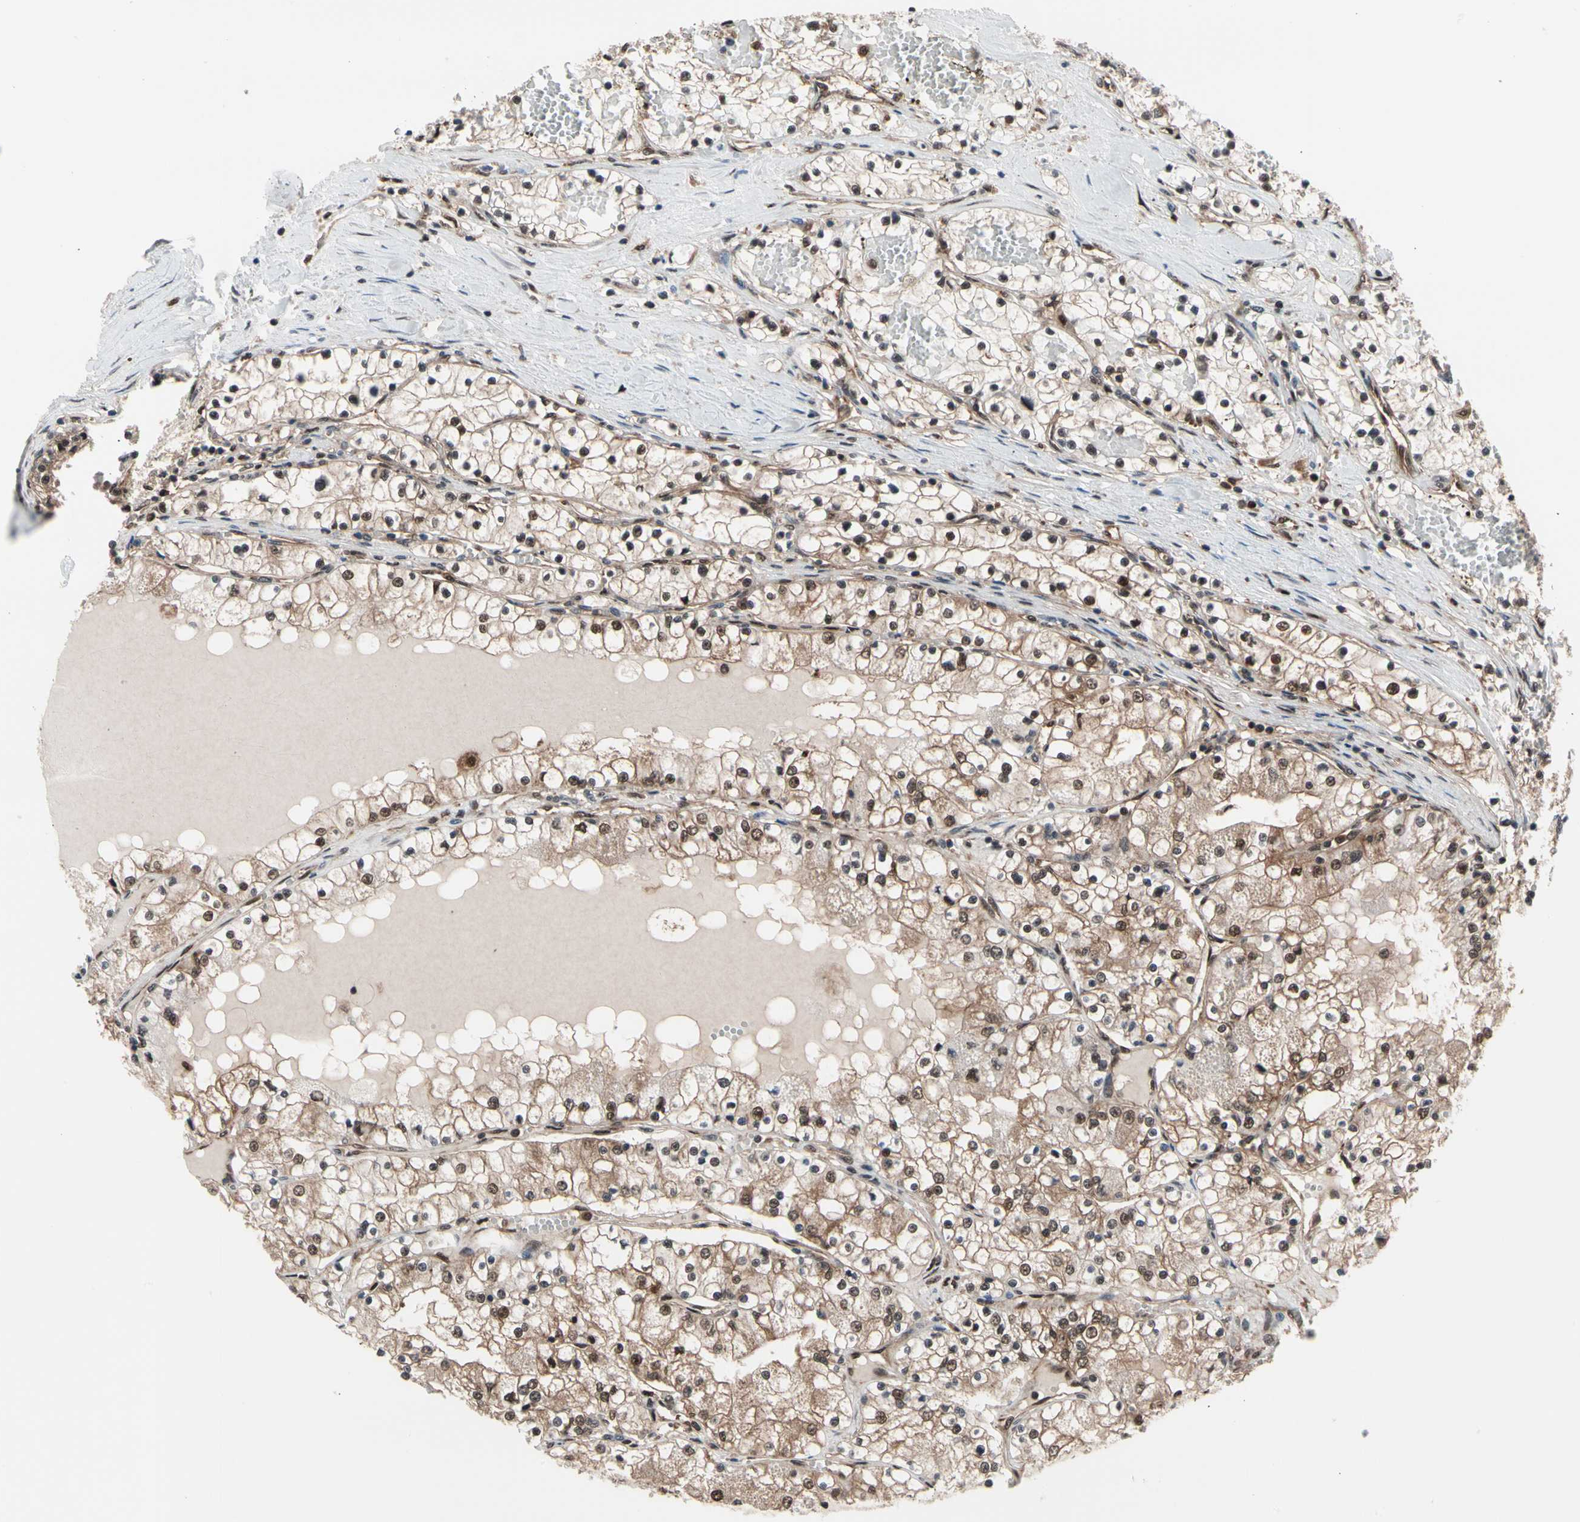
{"staining": {"intensity": "moderate", "quantity": ">75%", "location": "cytoplasmic/membranous,nuclear"}, "tissue": "renal cancer", "cell_type": "Tumor cells", "image_type": "cancer", "snomed": [{"axis": "morphology", "description": "Adenocarcinoma, NOS"}, {"axis": "topography", "description": "Kidney"}], "caption": "A medium amount of moderate cytoplasmic/membranous and nuclear staining is appreciated in about >75% of tumor cells in renal adenocarcinoma tissue.", "gene": "PSMA2", "patient": {"sex": "male", "age": 68}}